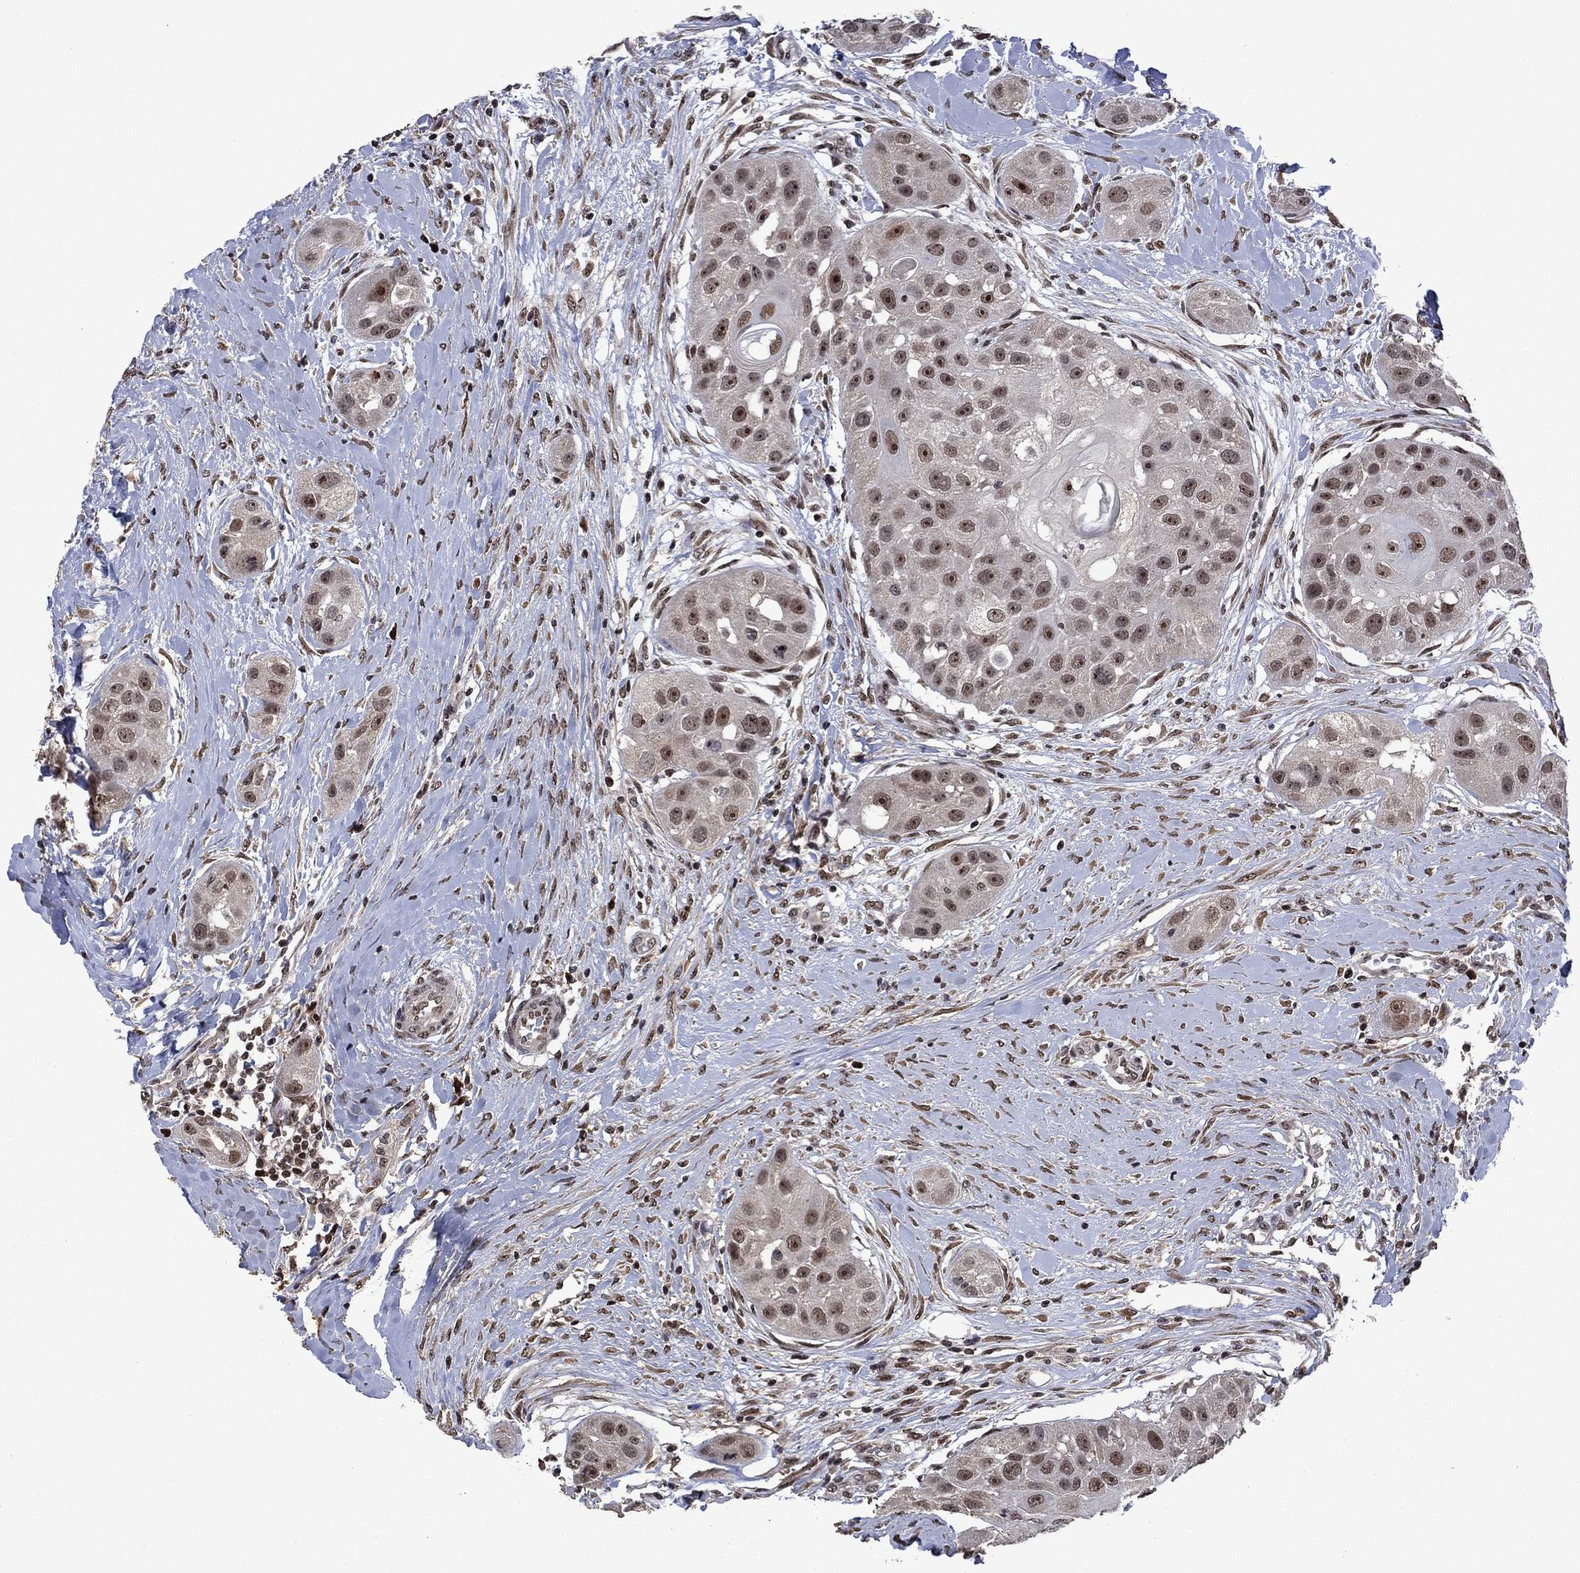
{"staining": {"intensity": "moderate", "quantity": "<25%", "location": "nuclear"}, "tissue": "head and neck cancer", "cell_type": "Tumor cells", "image_type": "cancer", "snomed": [{"axis": "morphology", "description": "Normal tissue, NOS"}, {"axis": "morphology", "description": "Squamous cell carcinoma, NOS"}, {"axis": "topography", "description": "Skeletal muscle"}, {"axis": "topography", "description": "Head-Neck"}], "caption": "Moderate nuclear staining for a protein is present in about <25% of tumor cells of squamous cell carcinoma (head and neck) using immunohistochemistry (IHC).", "gene": "FBL", "patient": {"sex": "male", "age": 51}}